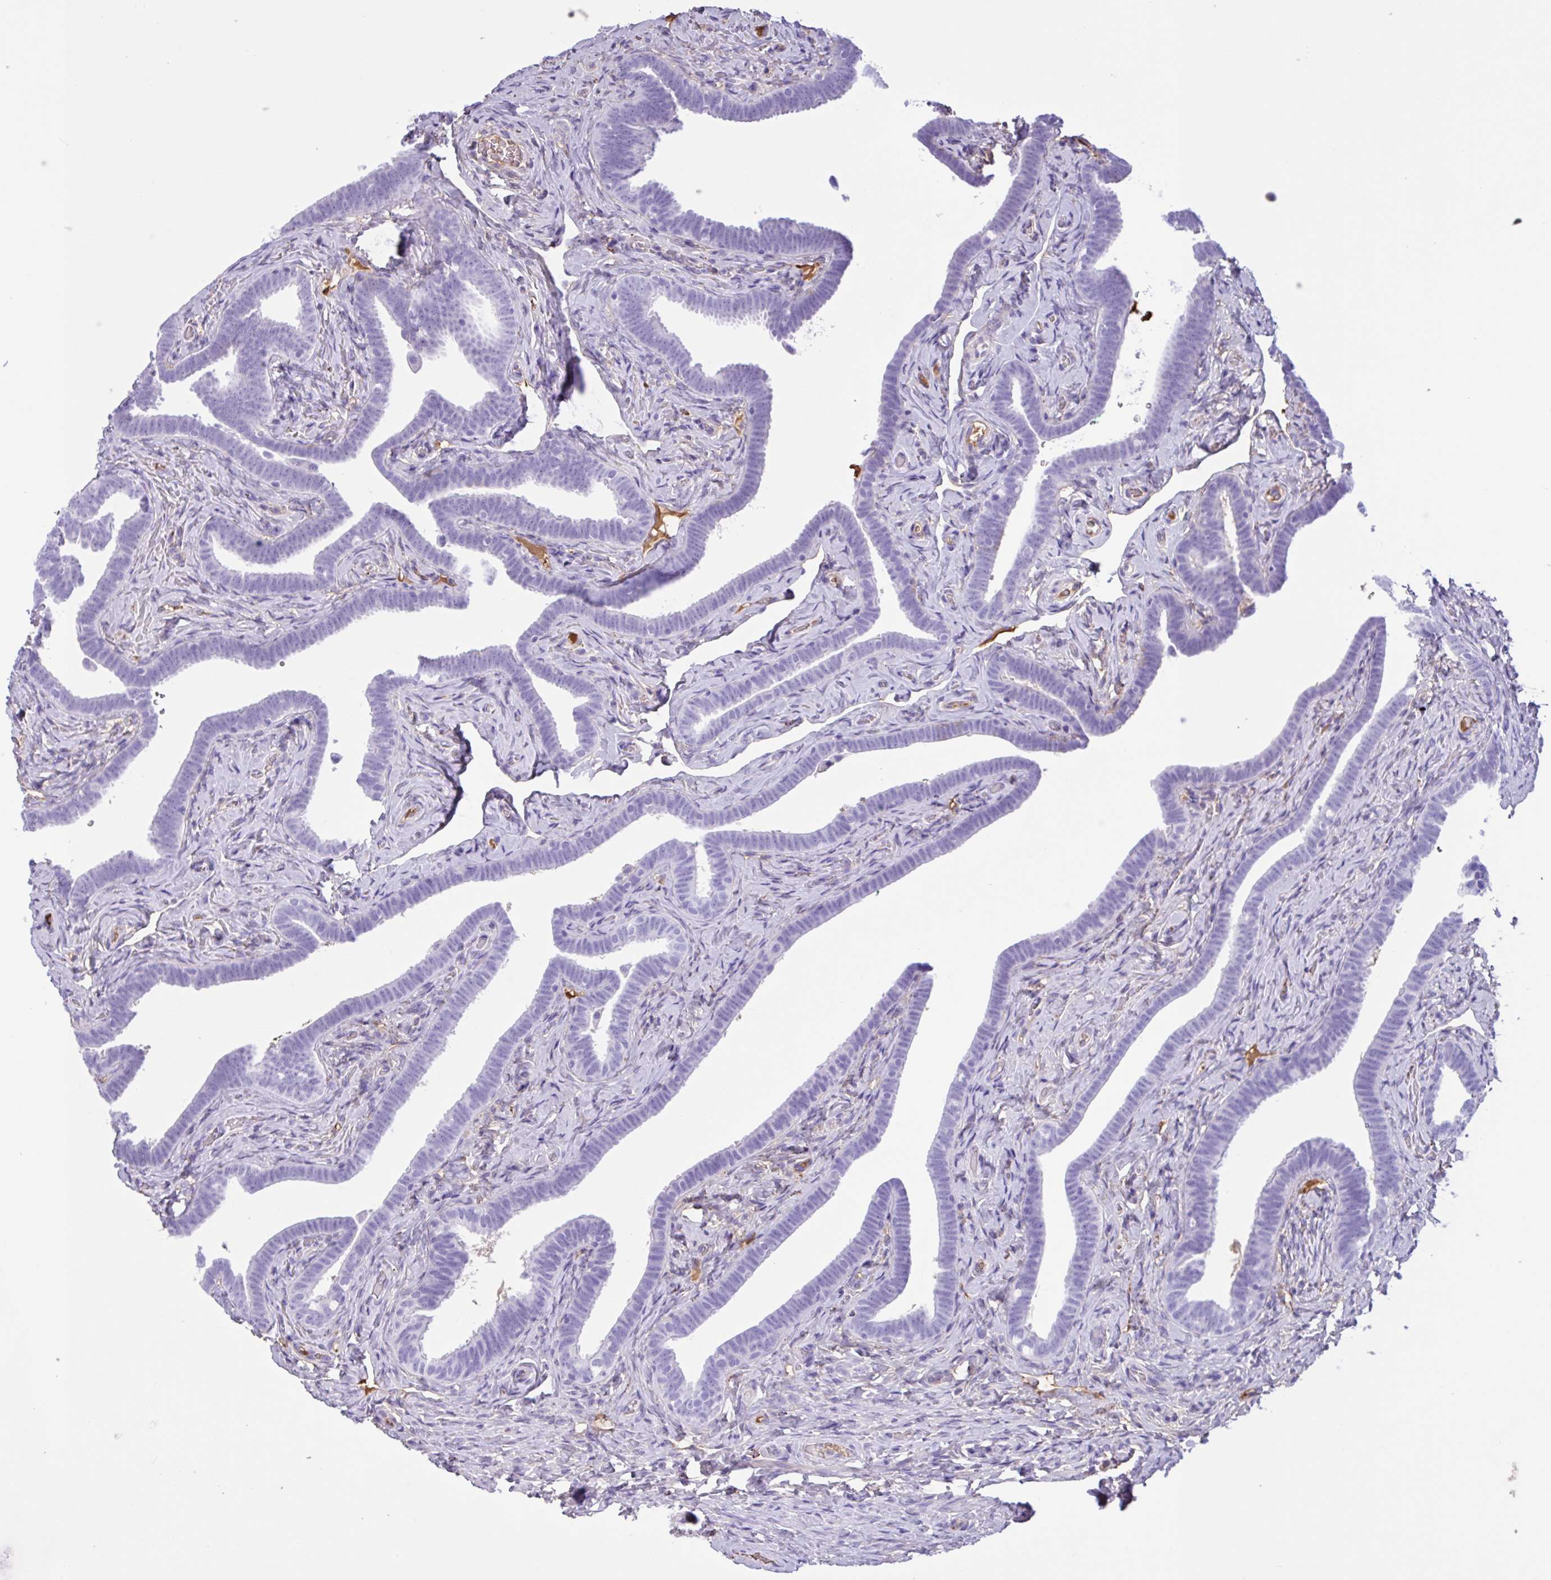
{"staining": {"intensity": "negative", "quantity": "none", "location": "none"}, "tissue": "fallopian tube", "cell_type": "Glandular cells", "image_type": "normal", "snomed": [{"axis": "morphology", "description": "Normal tissue, NOS"}, {"axis": "topography", "description": "Fallopian tube"}], "caption": "An immunohistochemistry (IHC) photomicrograph of normal fallopian tube is shown. There is no staining in glandular cells of fallopian tube.", "gene": "LARGE2", "patient": {"sex": "female", "age": 69}}